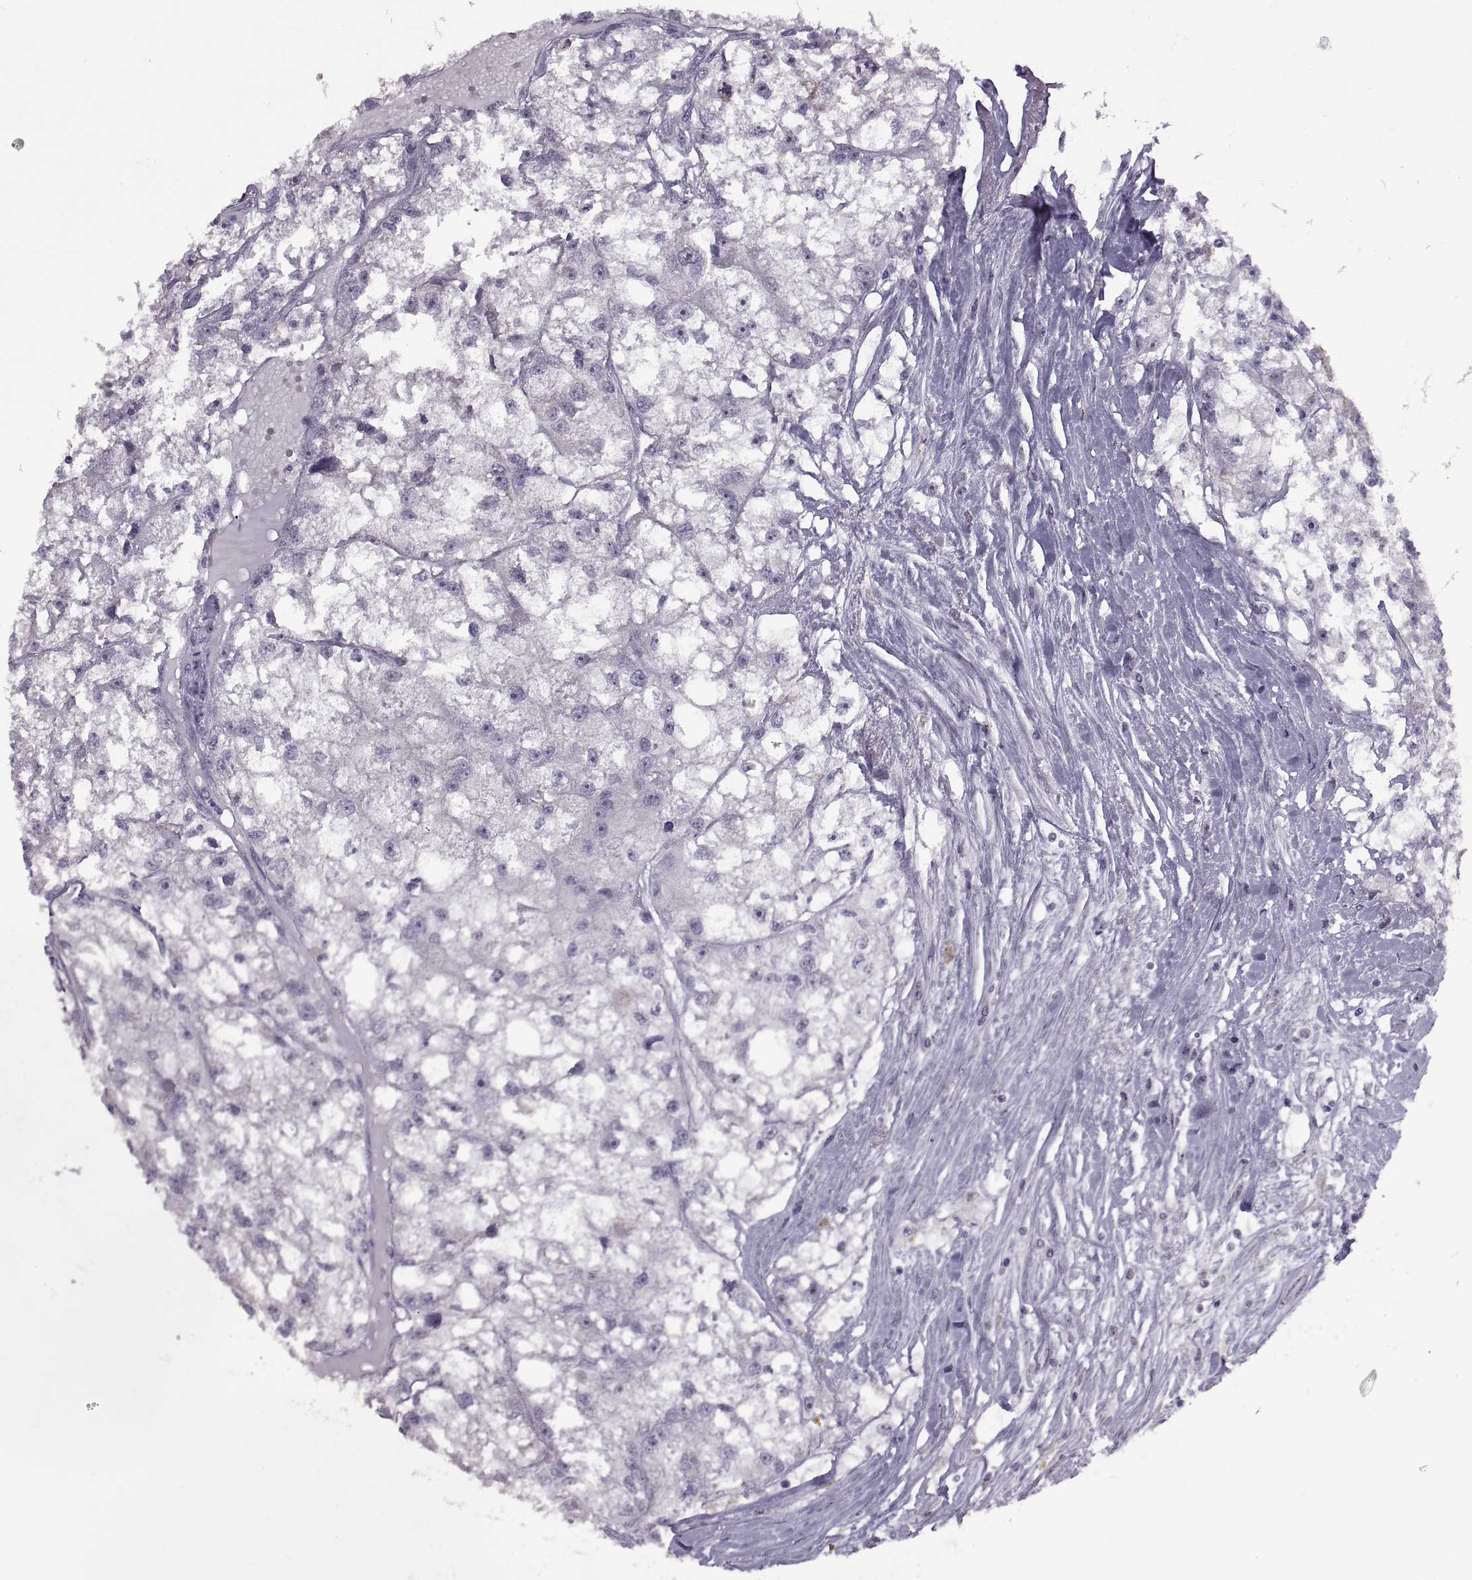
{"staining": {"intensity": "negative", "quantity": "none", "location": "none"}, "tissue": "renal cancer", "cell_type": "Tumor cells", "image_type": "cancer", "snomed": [{"axis": "morphology", "description": "Adenocarcinoma, NOS"}, {"axis": "topography", "description": "Kidney"}], "caption": "Tumor cells show no significant staining in renal cancer (adenocarcinoma).", "gene": "ASIC2", "patient": {"sex": "male", "age": 56}}